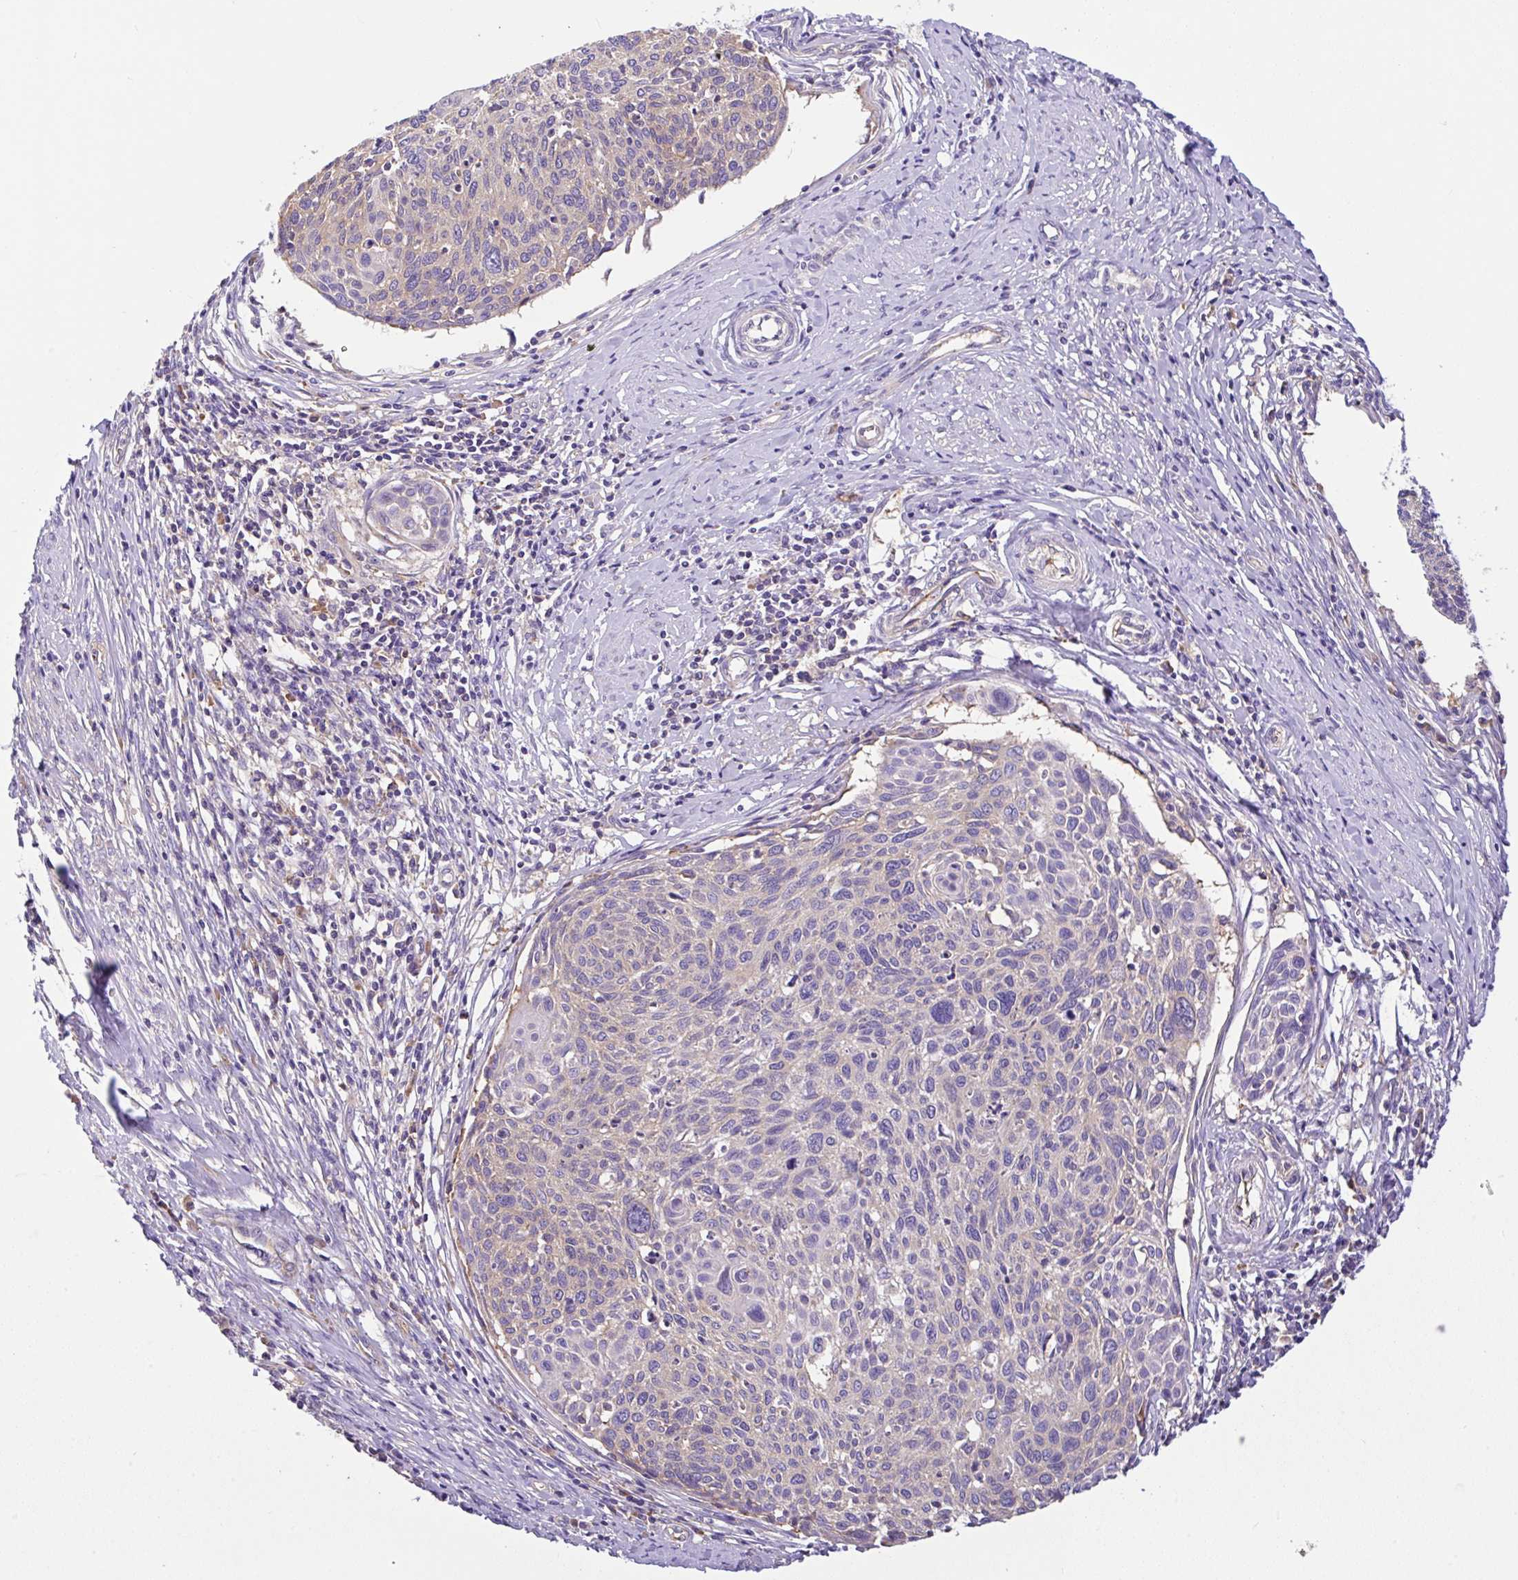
{"staining": {"intensity": "weak", "quantity": "<25%", "location": "cytoplasmic/membranous"}, "tissue": "cervical cancer", "cell_type": "Tumor cells", "image_type": "cancer", "snomed": [{"axis": "morphology", "description": "Squamous cell carcinoma, NOS"}, {"axis": "topography", "description": "Cervix"}], "caption": "This is an IHC photomicrograph of human cervical squamous cell carcinoma. There is no staining in tumor cells.", "gene": "GFPT2", "patient": {"sex": "female", "age": 49}}